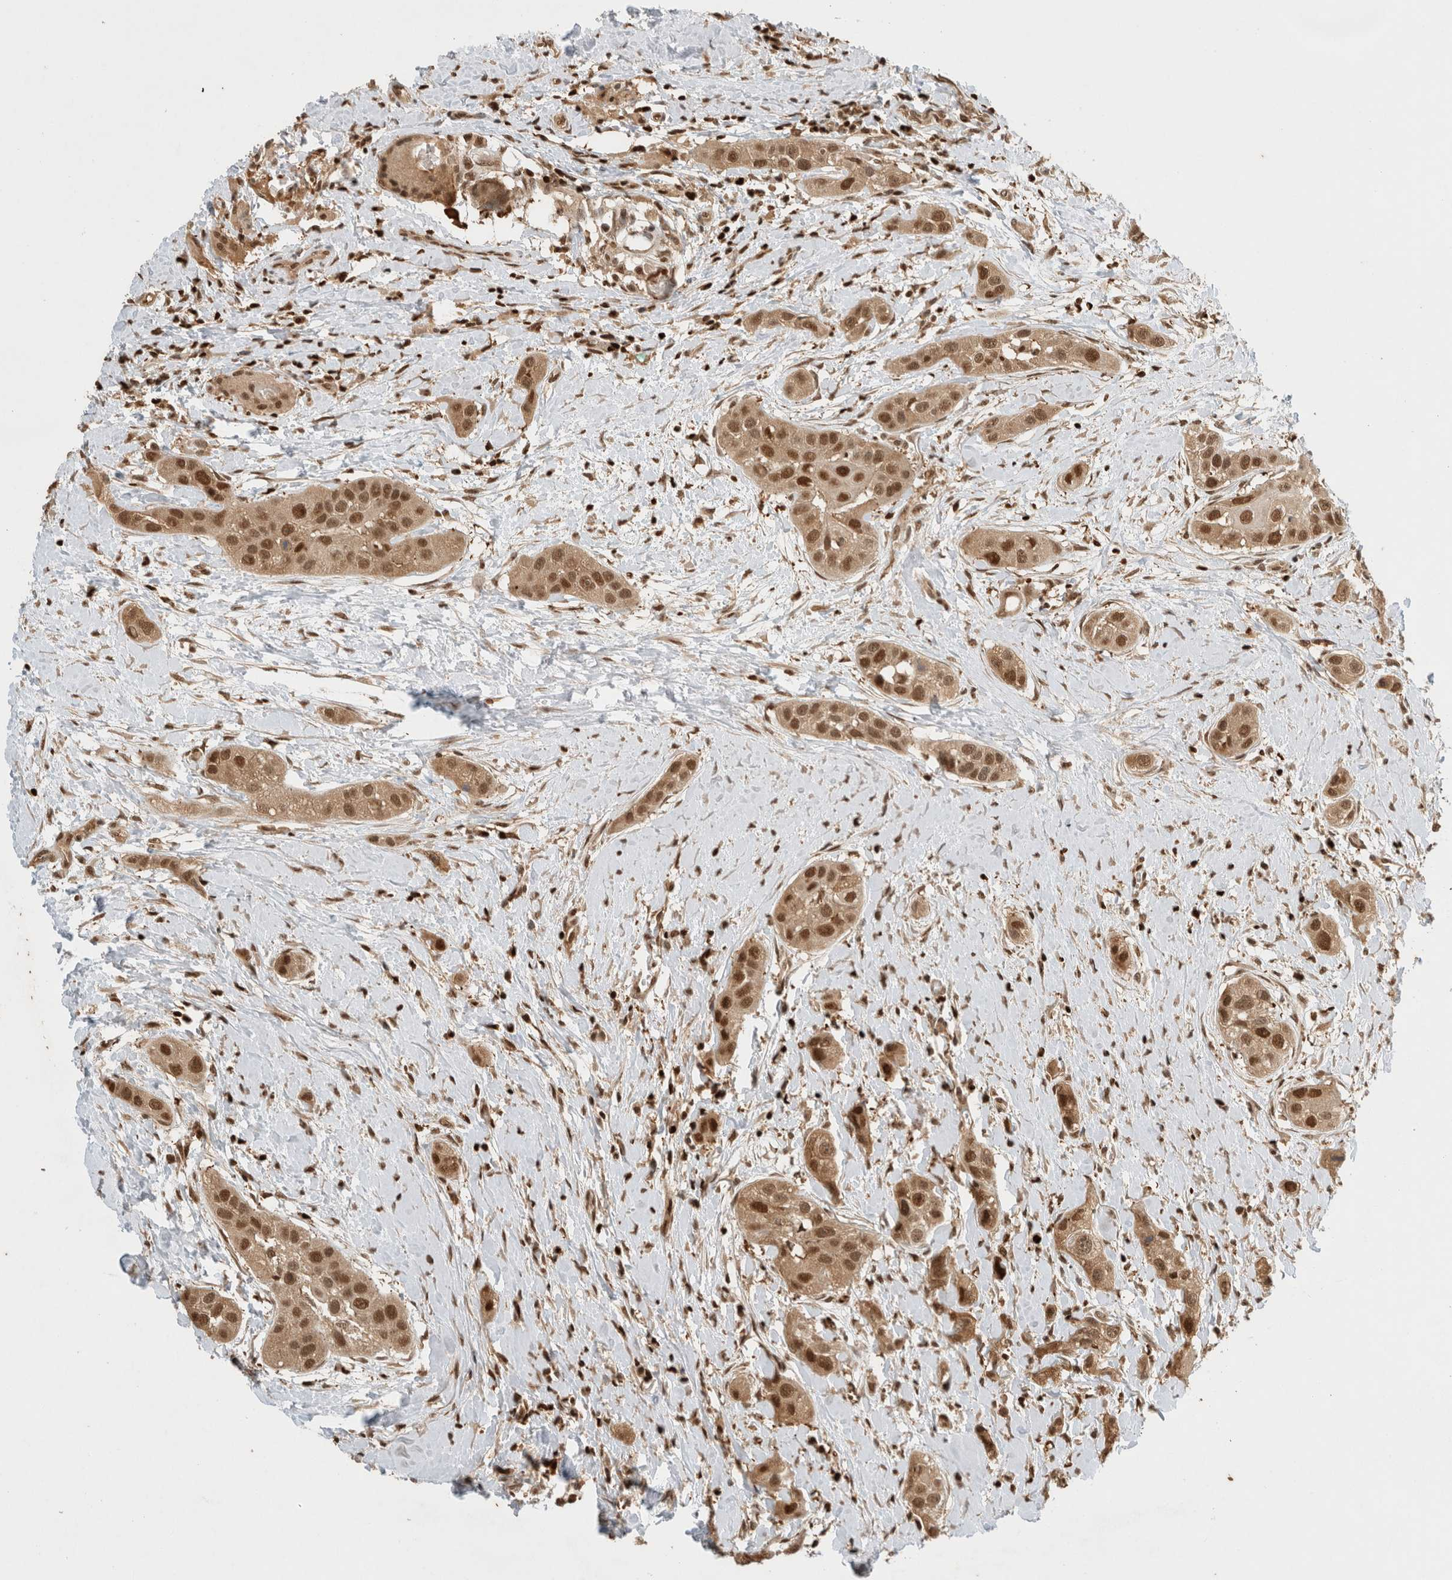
{"staining": {"intensity": "moderate", "quantity": ">75%", "location": "cytoplasmic/membranous,nuclear"}, "tissue": "head and neck cancer", "cell_type": "Tumor cells", "image_type": "cancer", "snomed": [{"axis": "morphology", "description": "Normal tissue, NOS"}, {"axis": "morphology", "description": "Squamous cell carcinoma, NOS"}, {"axis": "topography", "description": "Skeletal muscle"}, {"axis": "topography", "description": "Head-Neck"}], "caption": "Head and neck cancer (squamous cell carcinoma) stained for a protein (brown) reveals moderate cytoplasmic/membranous and nuclear positive expression in about >75% of tumor cells.", "gene": "SNRNP40", "patient": {"sex": "male", "age": 51}}